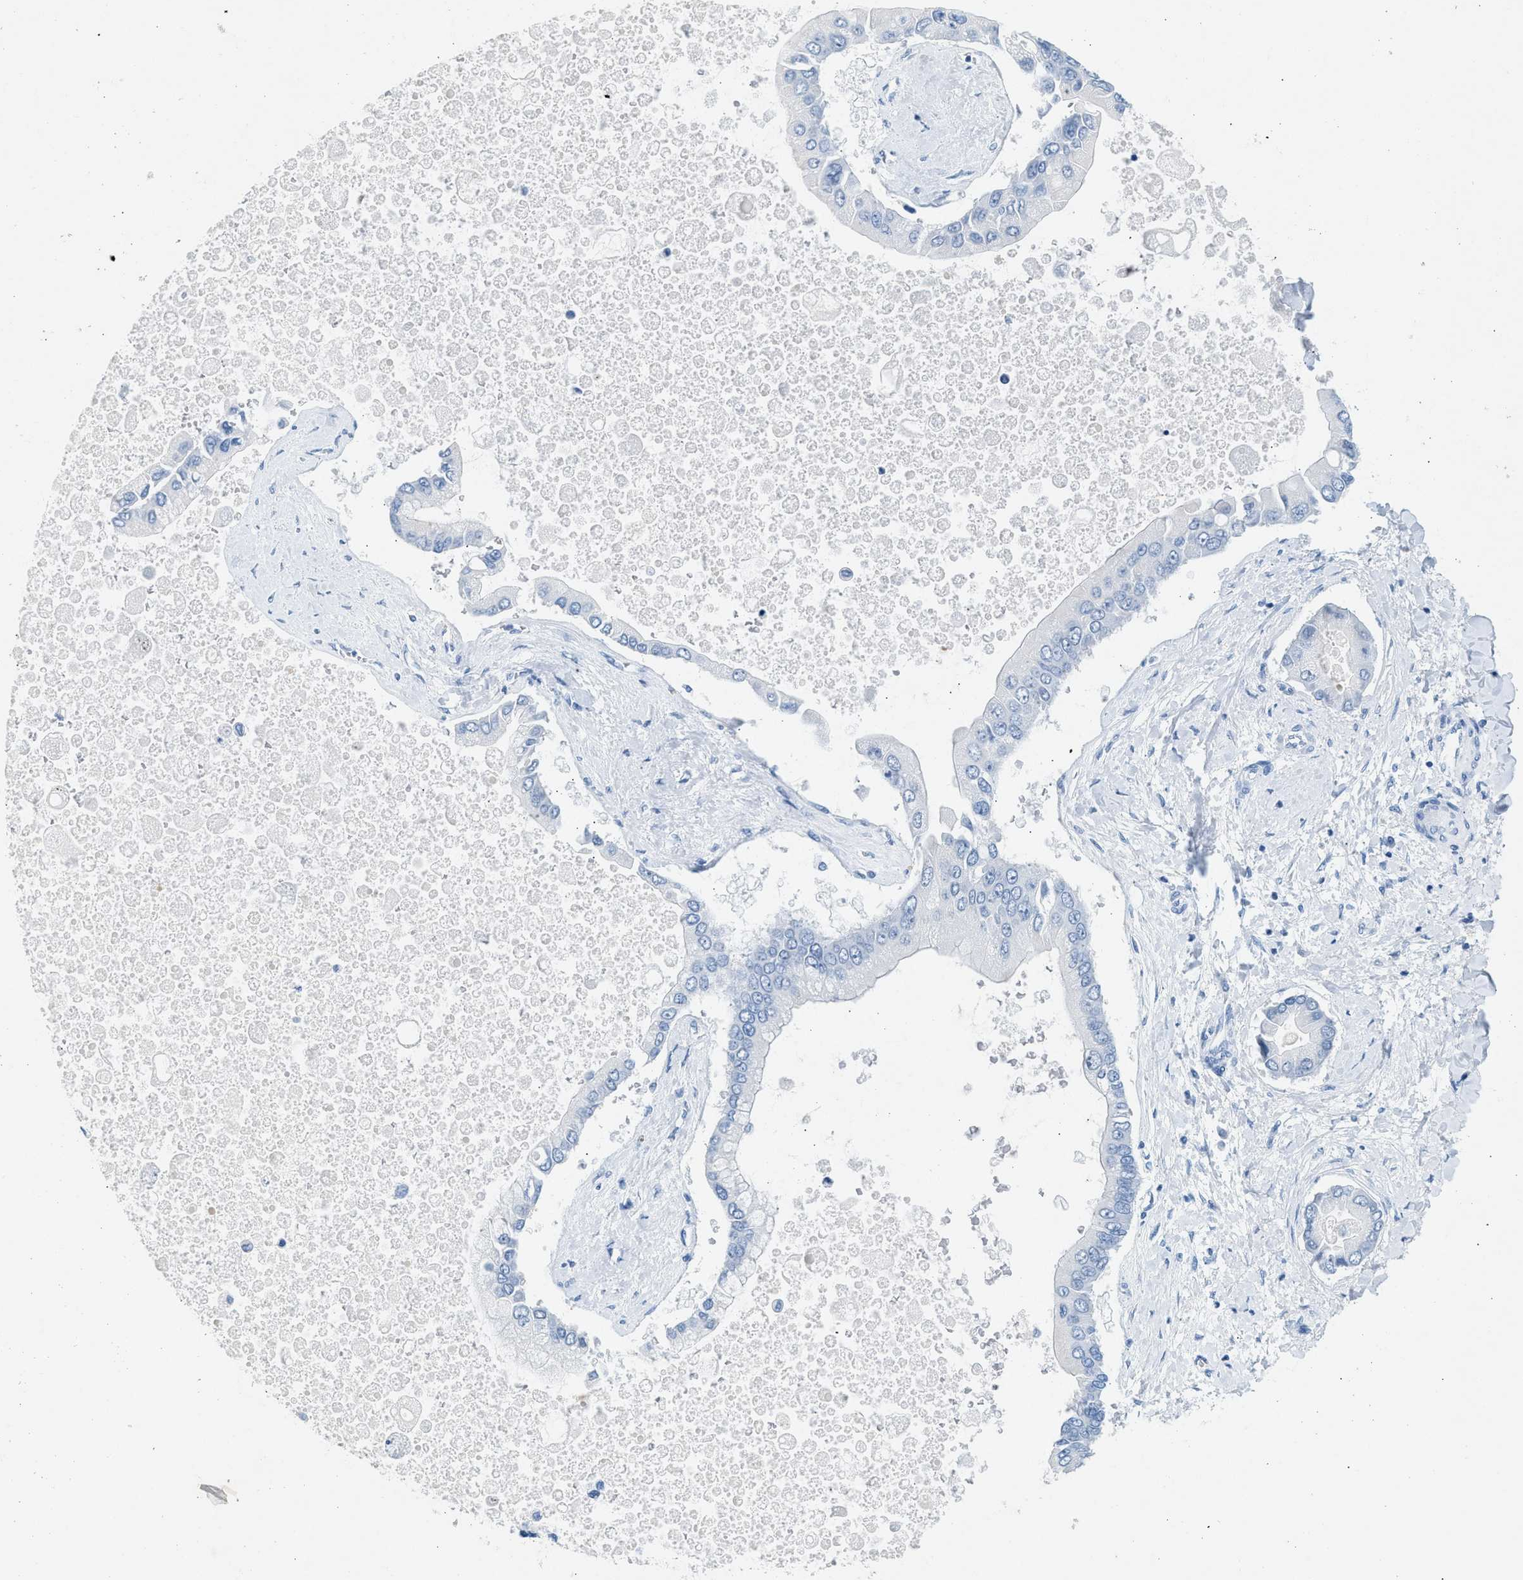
{"staining": {"intensity": "negative", "quantity": "none", "location": "none"}, "tissue": "liver cancer", "cell_type": "Tumor cells", "image_type": "cancer", "snomed": [{"axis": "morphology", "description": "Cholangiocarcinoma"}, {"axis": "topography", "description": "Liver"}], "caption": "This micrograph is of liver cancer stained with IHC to label a protein in brown with the nuclei are counter-stained blue. There is no positivity in tumor cells. (IHC, brightfield microscopy, high magnification).", "gene": "HHATL", "patient": {"sex": "male", "age": 50}}